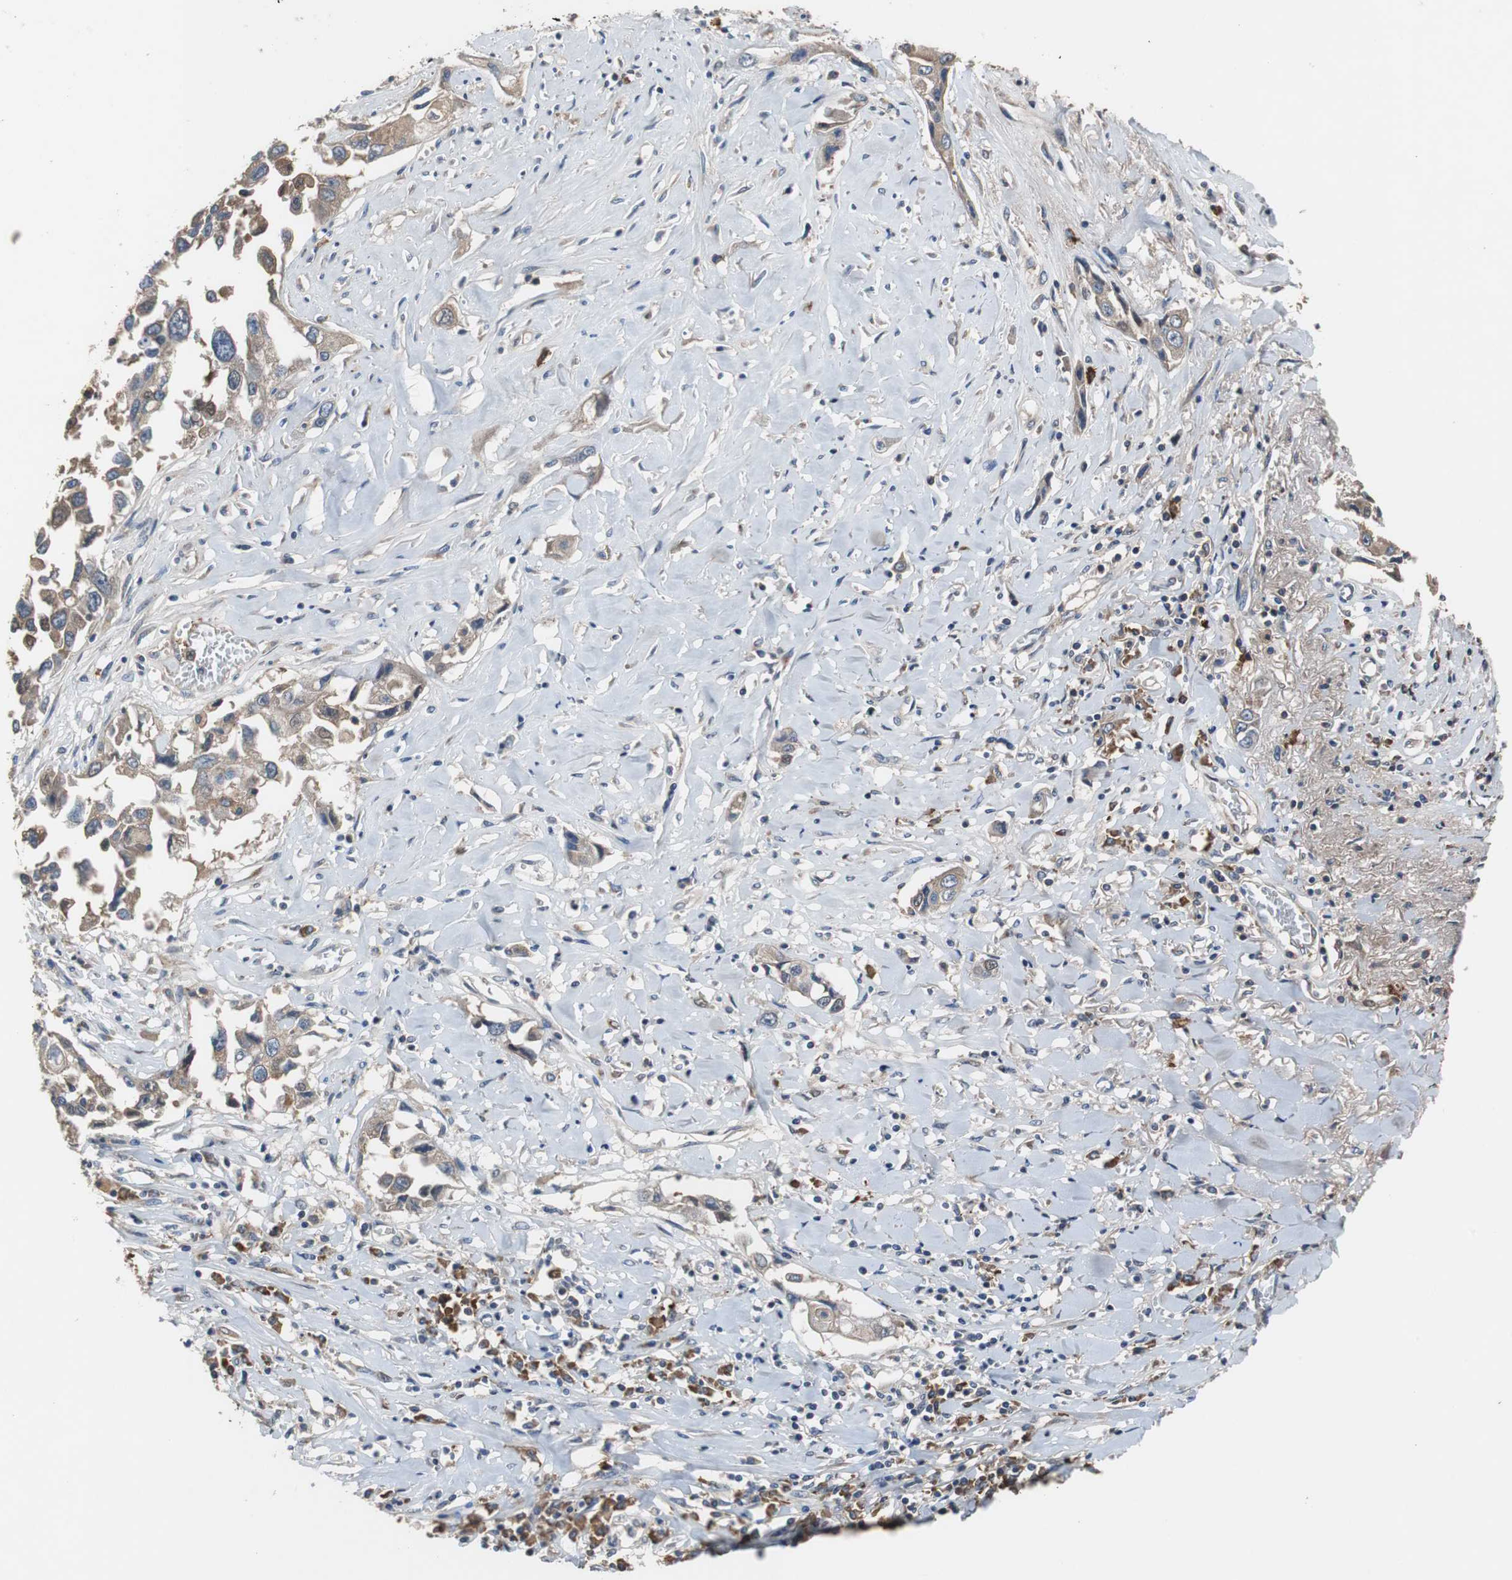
{"staining": {"intensity": "moderate", "quantity": ">75%", "location": "cytoplasmic/membranous"}, "tissue": "lung cancer", "cell_type": "Tumor cells", "image_type": "cancer", "snomed": [{"axis": "morphology", "description": "Squamous cell carcinoma, NOS"}, {"axis": "topography", "description": "Lung"}], "caption": "Moderate cytoplasmic/membranous positivity is identified in approximately >75% of tumor cells in squamous cell carcinoma (lung).", "gene": "SORT1", "patient": {"sex": "male", "age": 71}}